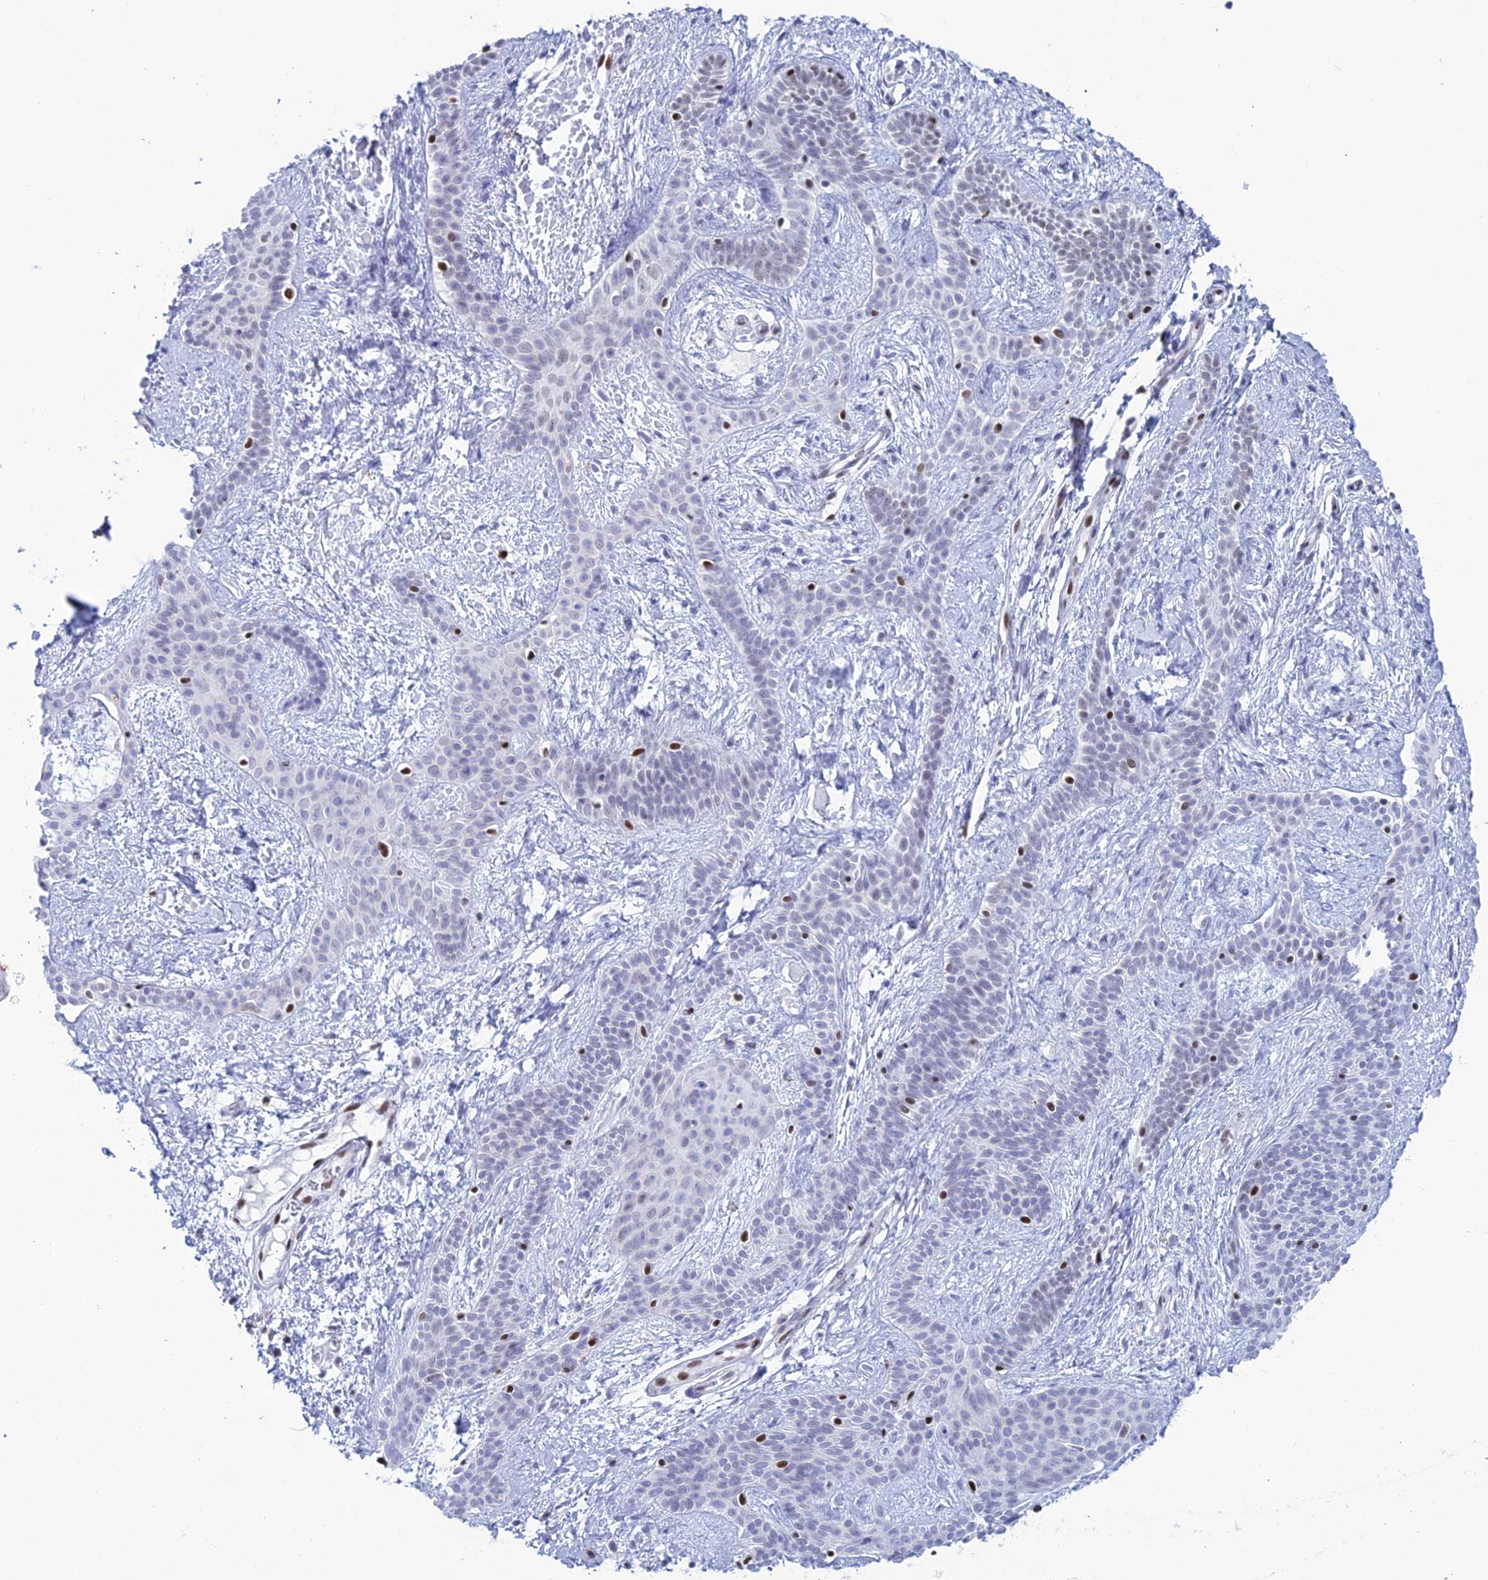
{"staining": {"intensity": "negative", "quantity": "none", "location": "none"}, "tissue": "skin cancer", "cell_type": "Tumor cells", "image_type": "cancer", "snomed": [{"axis": "morphology", "description": "Basal cell carcinoma"}, {"axis": "topography", "description": "Skin"}], "caption": "Photomicrograph shows no protein positivity in tumor cells of skin basal cell carcinoma tissue.", "gene": "NOL4L", "patient": {"sex": "male", "age": 78}}